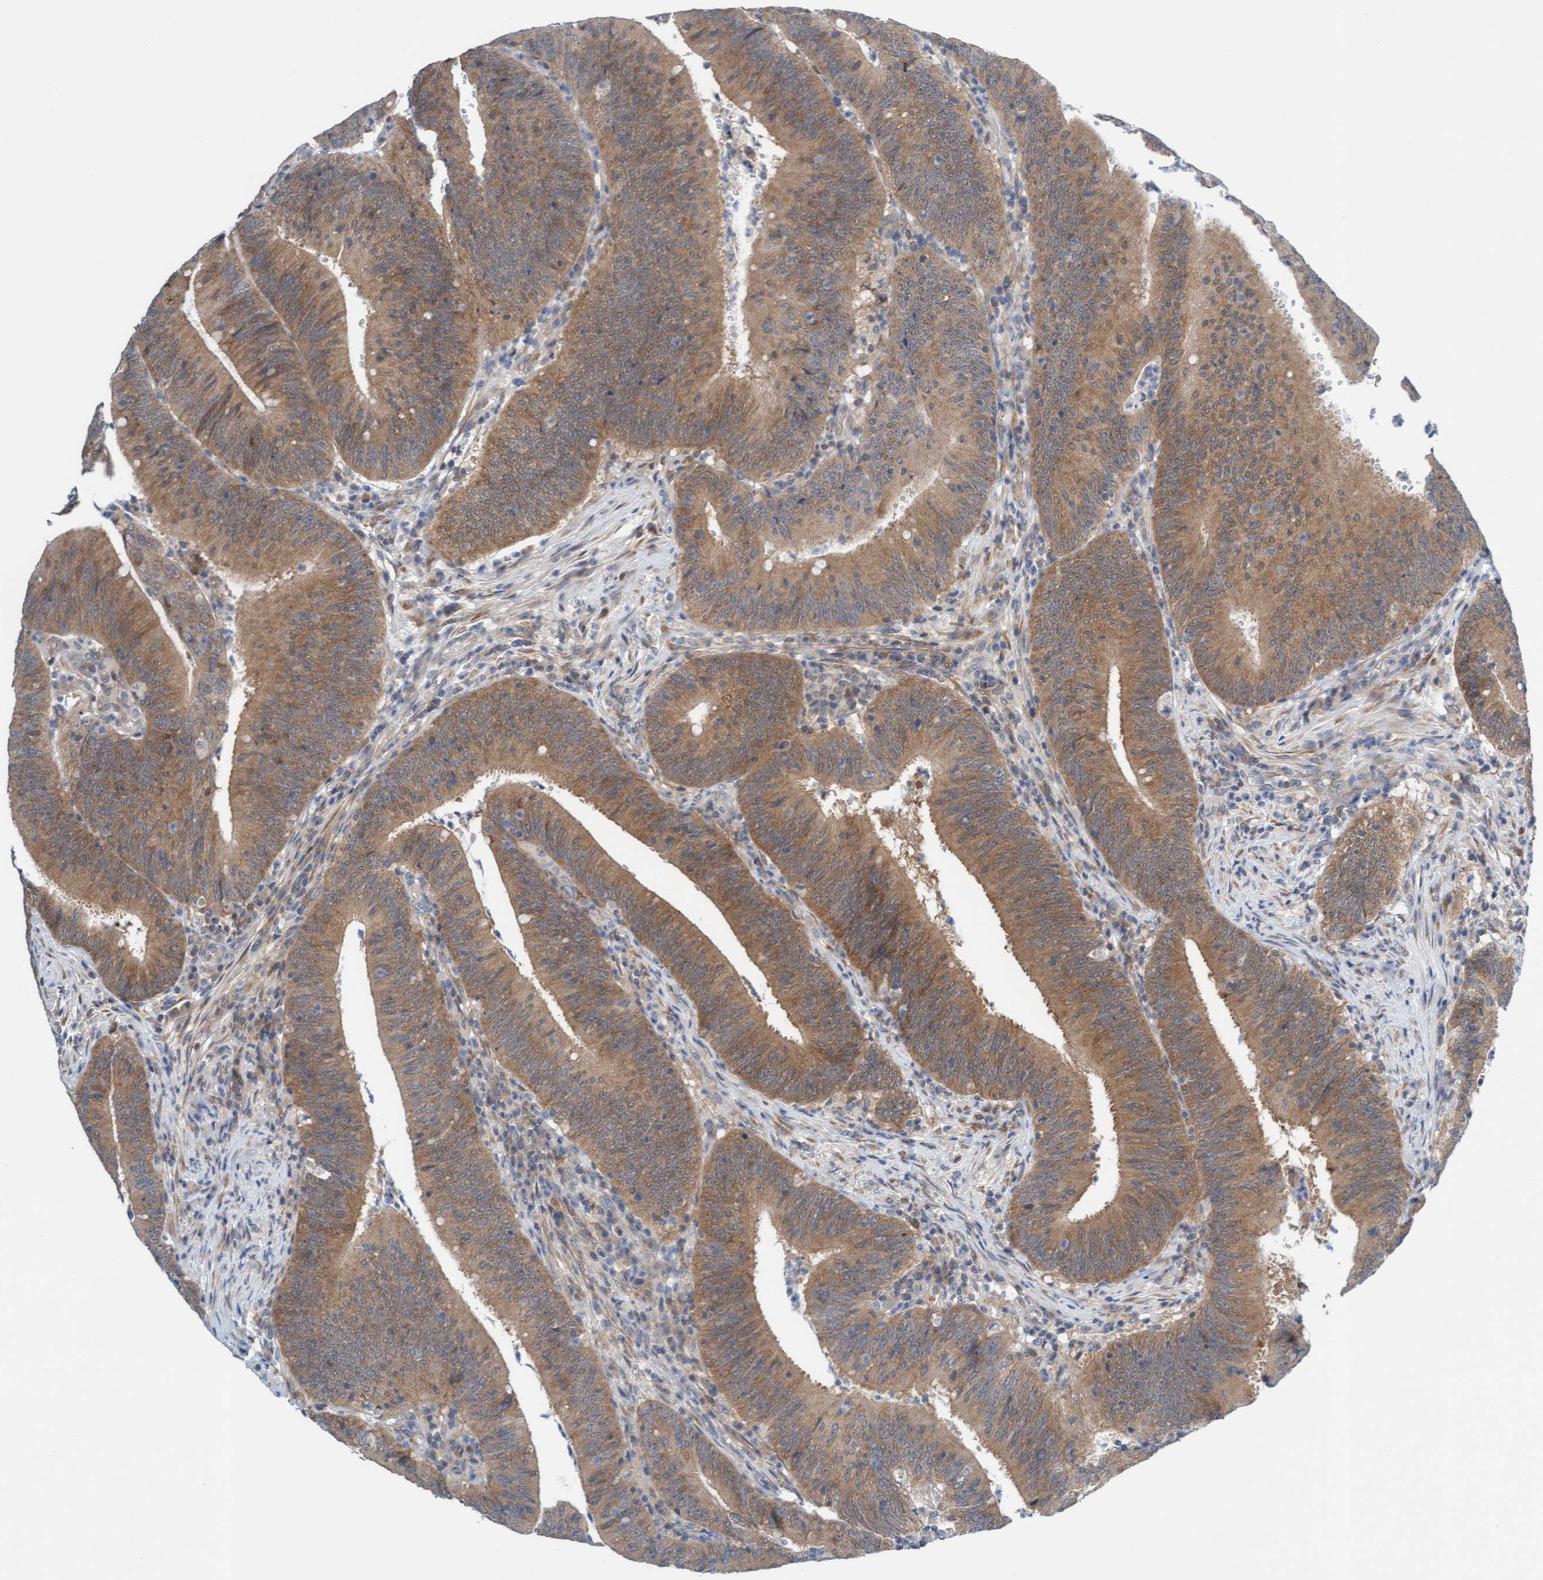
{"staining": {"intensity": "moderate", "quantity": ">75%", "location": "cytoplasmic/membranous"}, "tissue": "colorectal cancer", "cell_type": "Tumor cells", "image_type": "cancer", "snomed": [{"axis": "morphology", "description": "Normal tissue, NOS"}, {"axis": "morphology", "description": "Adenocarcinoma, NOS"}, {"axis": "topography", "description": "Rectum"}], "caption": "Moderate cytoplasmic/membranous staining is seen in about >75% of tumor cells in colorectal cancer.", "gene": "AMZ2", "patient": {"sex": "female", "age": 66}}